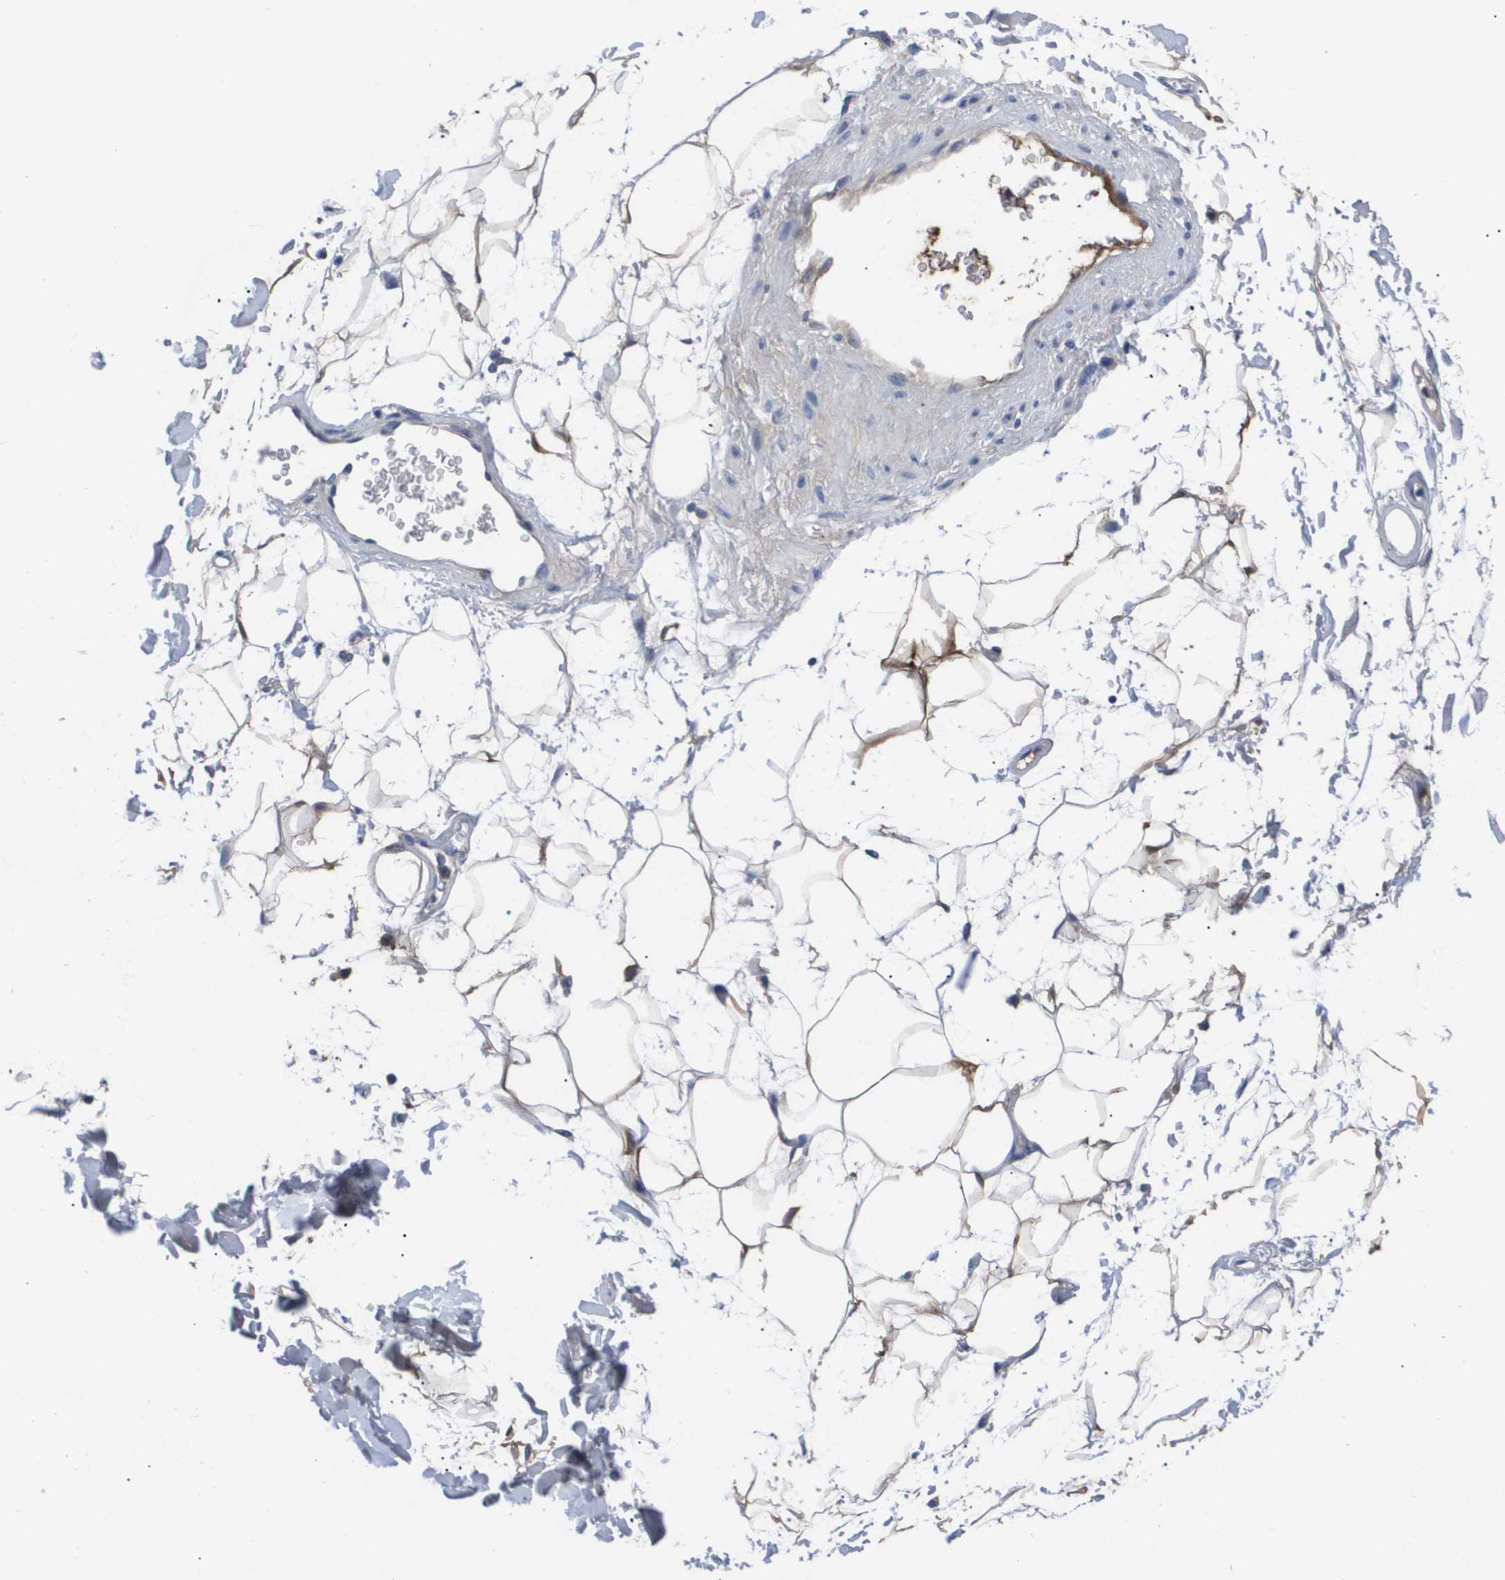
{"staining": {"intensity": "negative", "quantity": "none", "location": "none"}, "tissue": "adipose tissue", "cell_type": "Adipocytes", "image_type": "normal", "snomed": [{"axis": "morphology", "description": "Normal tissue, NOS"}, {"axis": "topography", "description": "Soft tissue"}], "caption": "Photomicrograph shows no significant protein staining in adipocytes of benign adipose tissue. The staining was performed using DAB to visualize the protein expression in brown, while the nuclei were stained in blue with hematoxylin (Magnification: 20x).", "gene": "SERPINA6", "patient": {"sex": "male", "age": 72}}